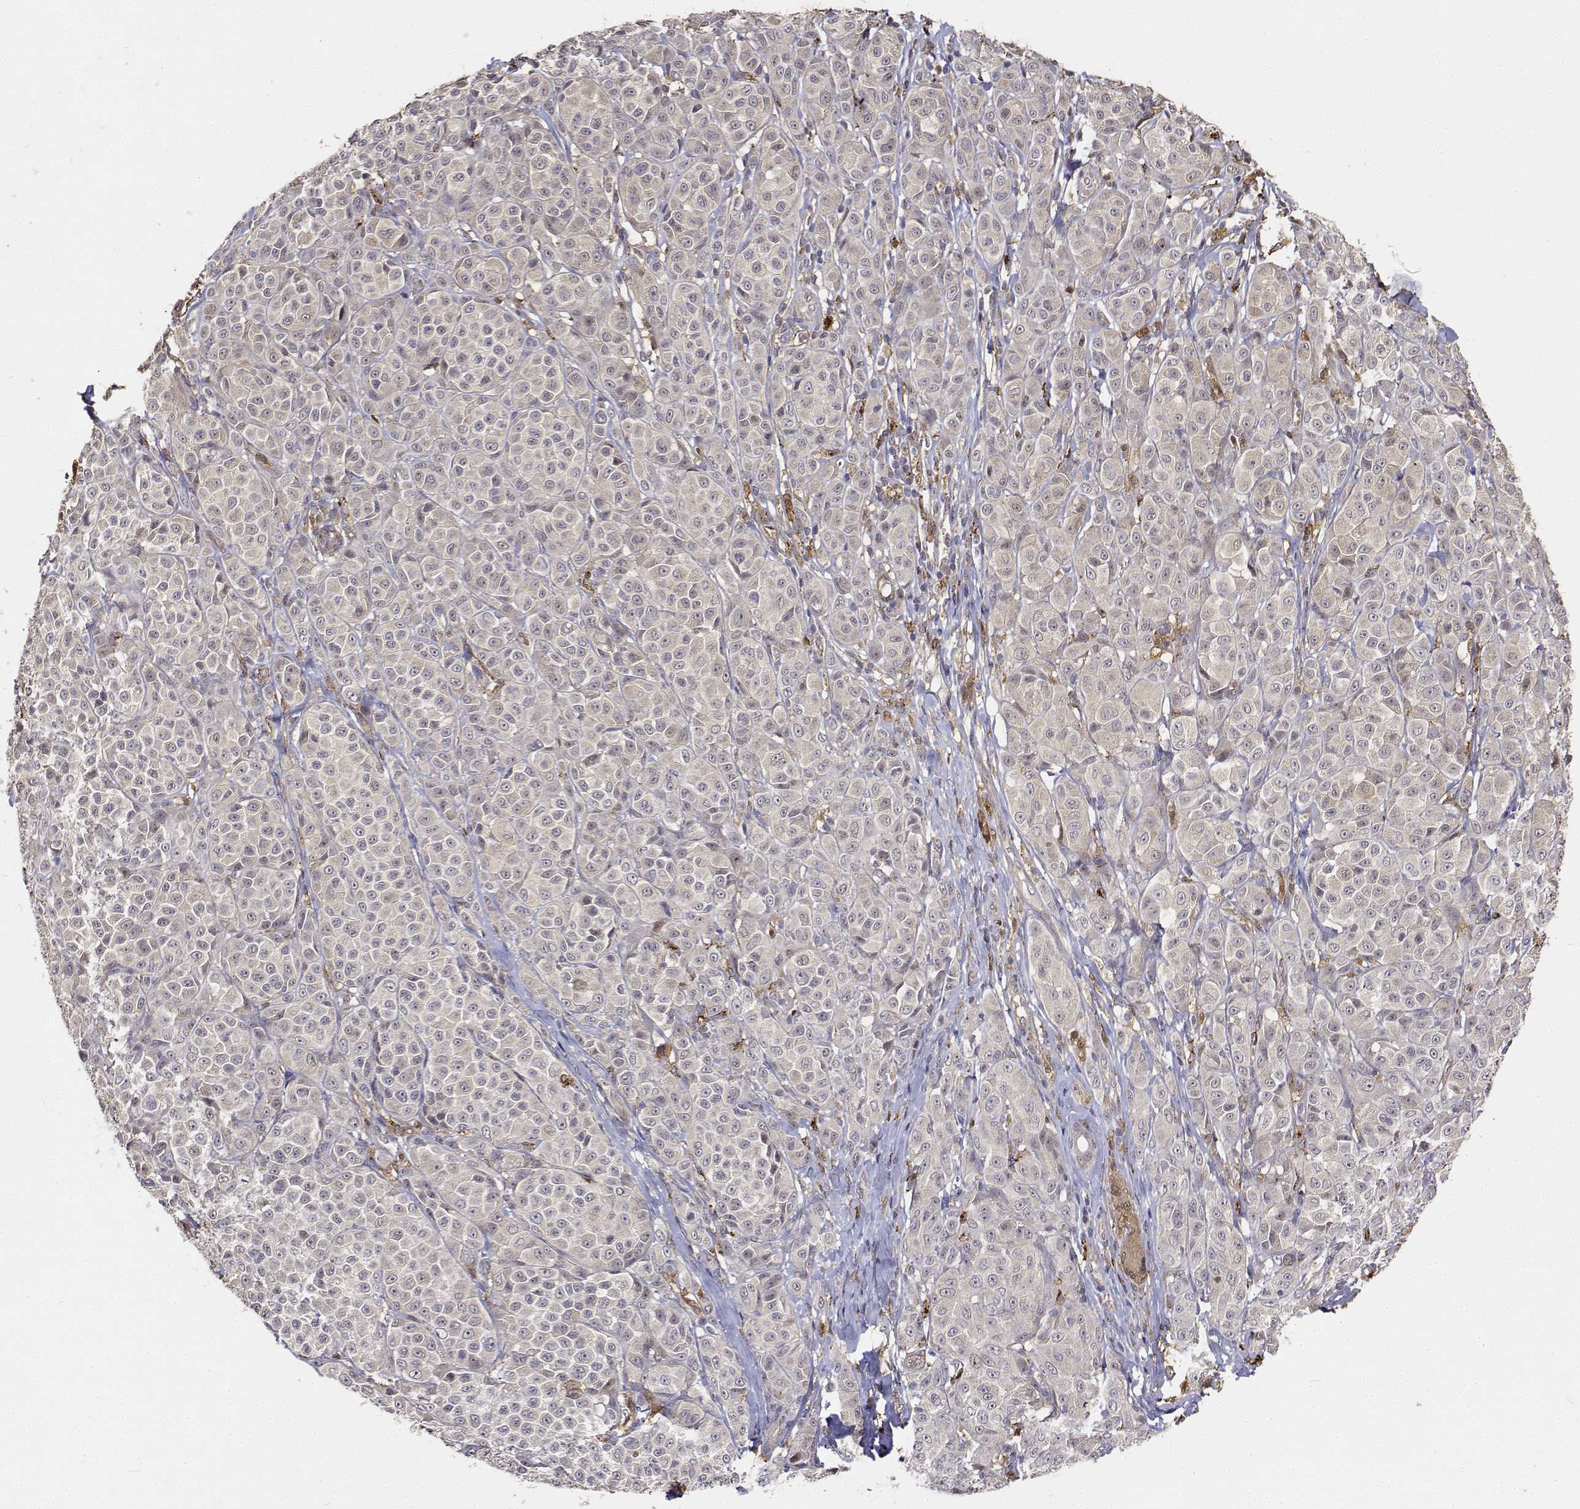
{"staining": {"intensity": "negative", "quantity": "none", "location": "none"}, "tissue": "melanoma", "cell_type": "Tumor cells", "image_type": "cancer", "snomed": [{"axis": "morphology", "description": "Malignant melanoma, NOS"}, {"axis": "topography", "description": "Skin"}], "caption": "This is an immunohistochemistry image of melanoma. There is no positivity in tumor cells.", "gene": "PCID2", "patient": {"sex": "male", "age": 89}}